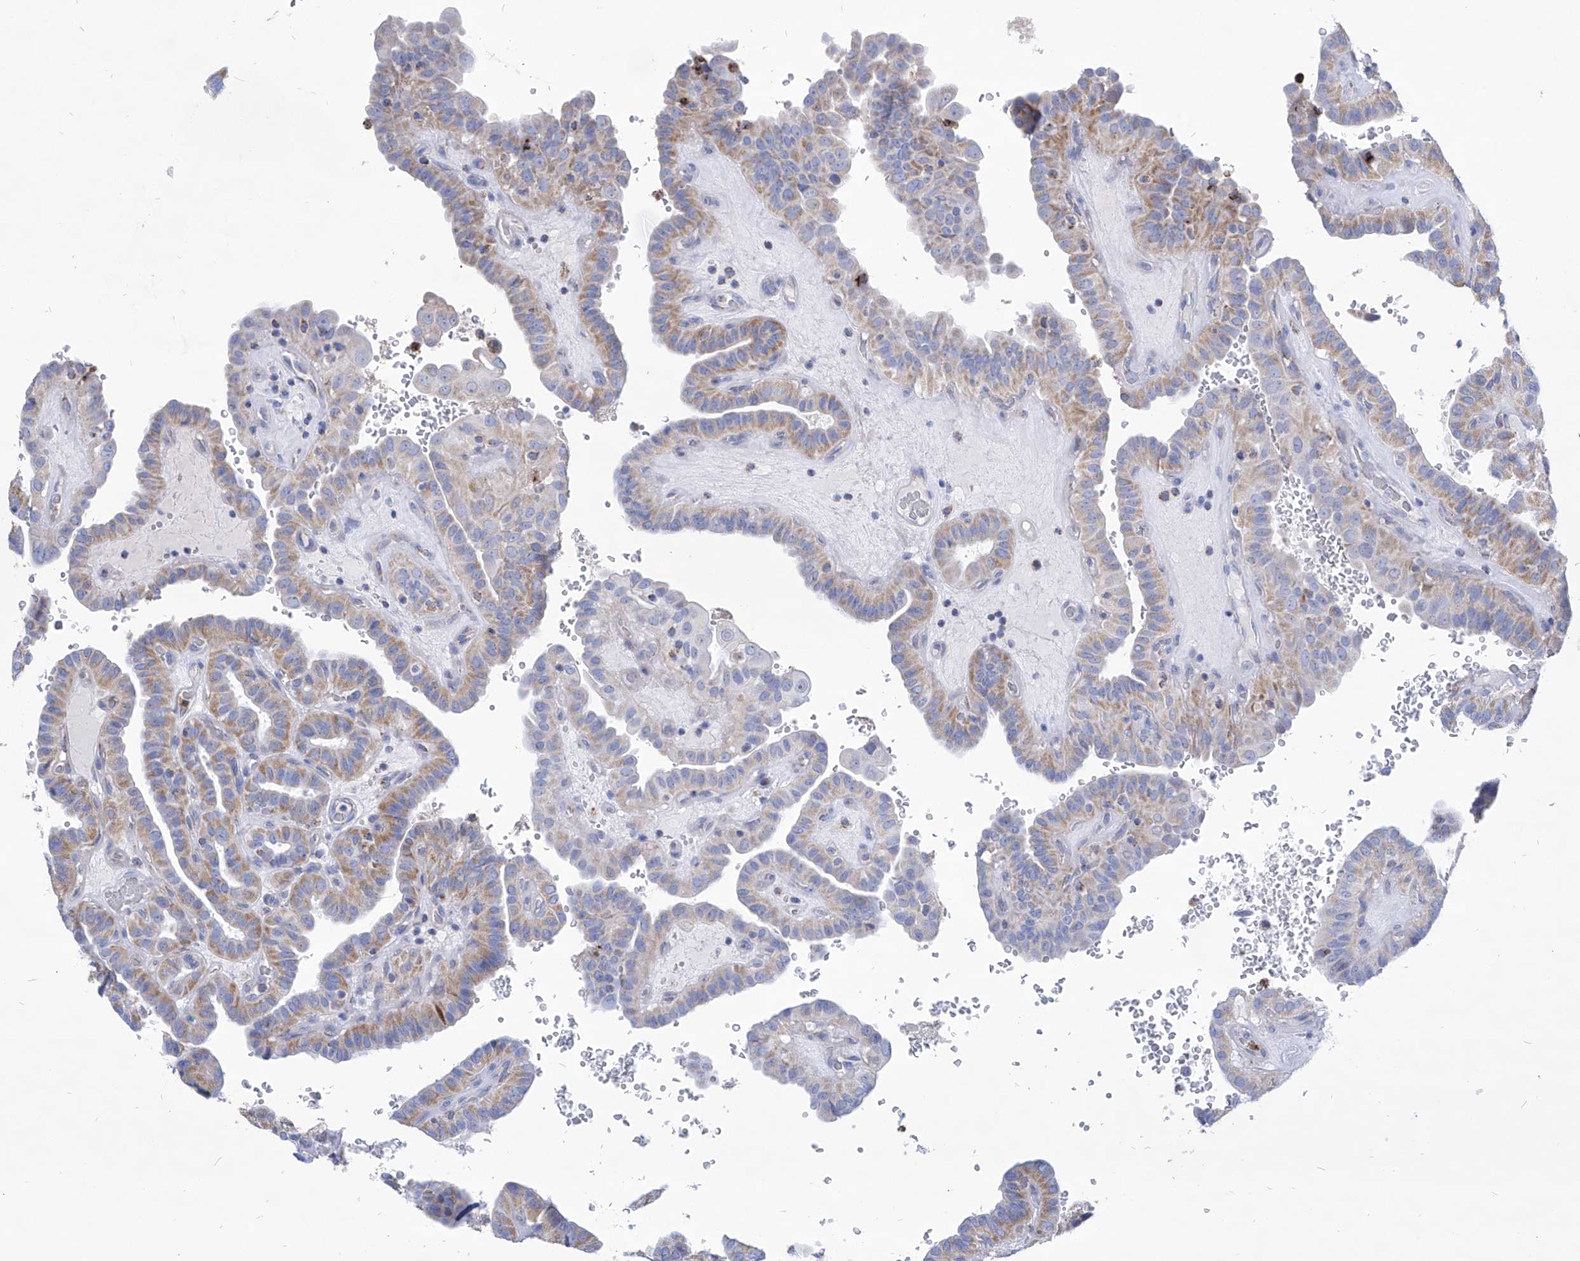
{"staining": {"intensity": "moderate", "quantity": "25%-75%", "location": "cytoplasmic/membranous"}, "tissue": "thyroid cancer", "cell_type": "Tumor cells", "image_type": "cancer", "snomed": [{"axis": "morphology", "description": "Papillary adenocarcinoma, NOS"}, {"axis": "topography", "description": "Thyroid gland"}], "caption": "High-magnification brightfield microscopy of thyroid papillary adenocarcinoma stained with DAB (brown) and counterstained with hematoxylin (blue). tumor cells exhibit moderate cytoplasmic/membranous positivity is seen in about25%-75% of cells.", "gene": "COQ3", "patient": {"sex": "male", "age": 77}}